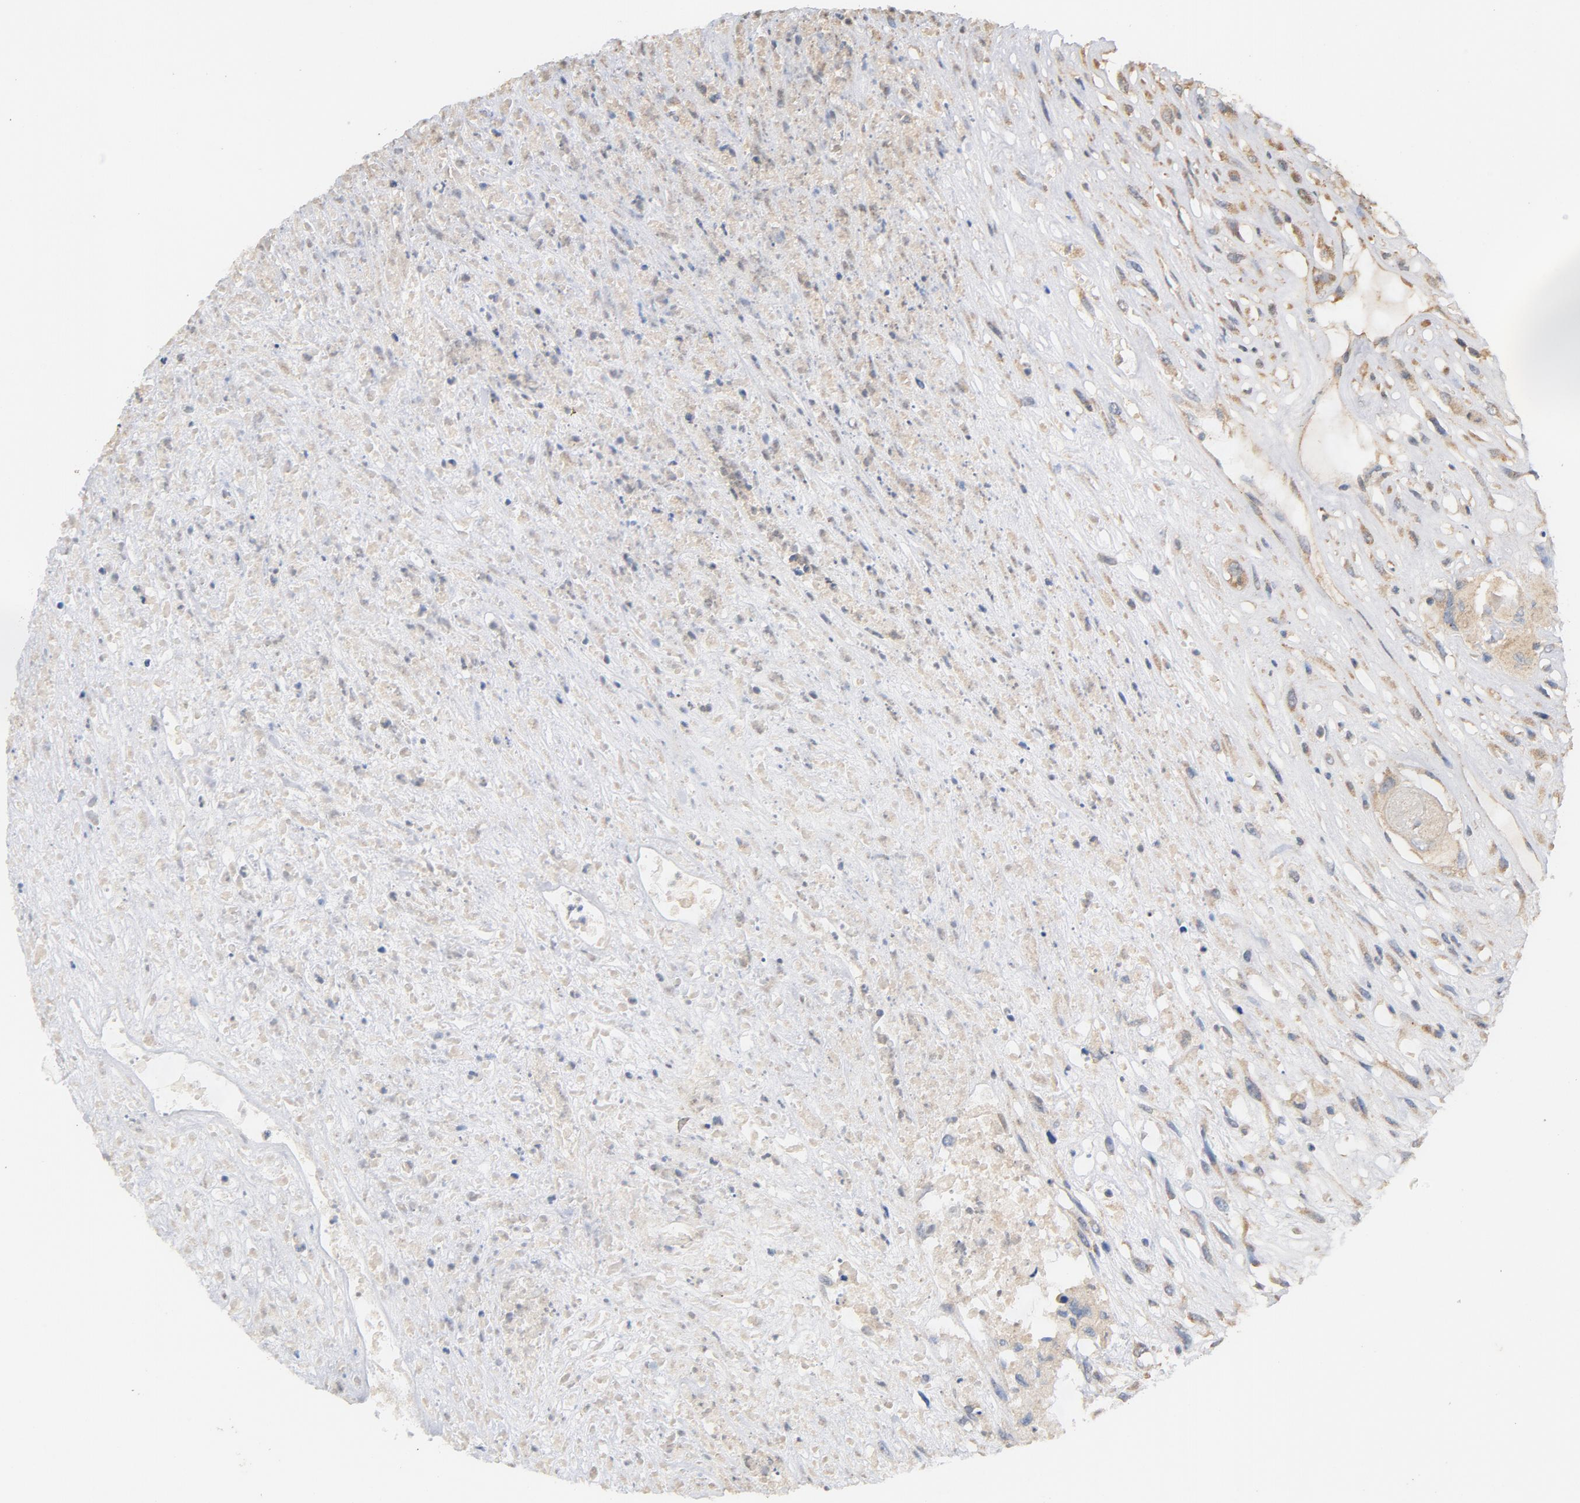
{"staining": {"intensity": "moderate", "quantity": ">75%", "location": "cytoplasmic/membranous"}, "tissue": "head and neck cancer", "cell_type": "Tumor cells", "image_type": "cancer", "snomed": [{"axis": "morphology", "description": "Necrosis, NOS"}, {"axis": "morphology", "description": "Neoplasm, malignant, NOS"}, {"axis": "topography", "description": "Salivary gland"}, {"axis": "topography", "description": "Head-Neck"}], "caption": "This is an image of immunohistochemistry (IHC) staining of head and neck cancer, which shows moderate positivity in the cytoplasmic/membranous of tumor cells.", "gene": "DDX6", "patient": {"sex": "male", "age": 43}}